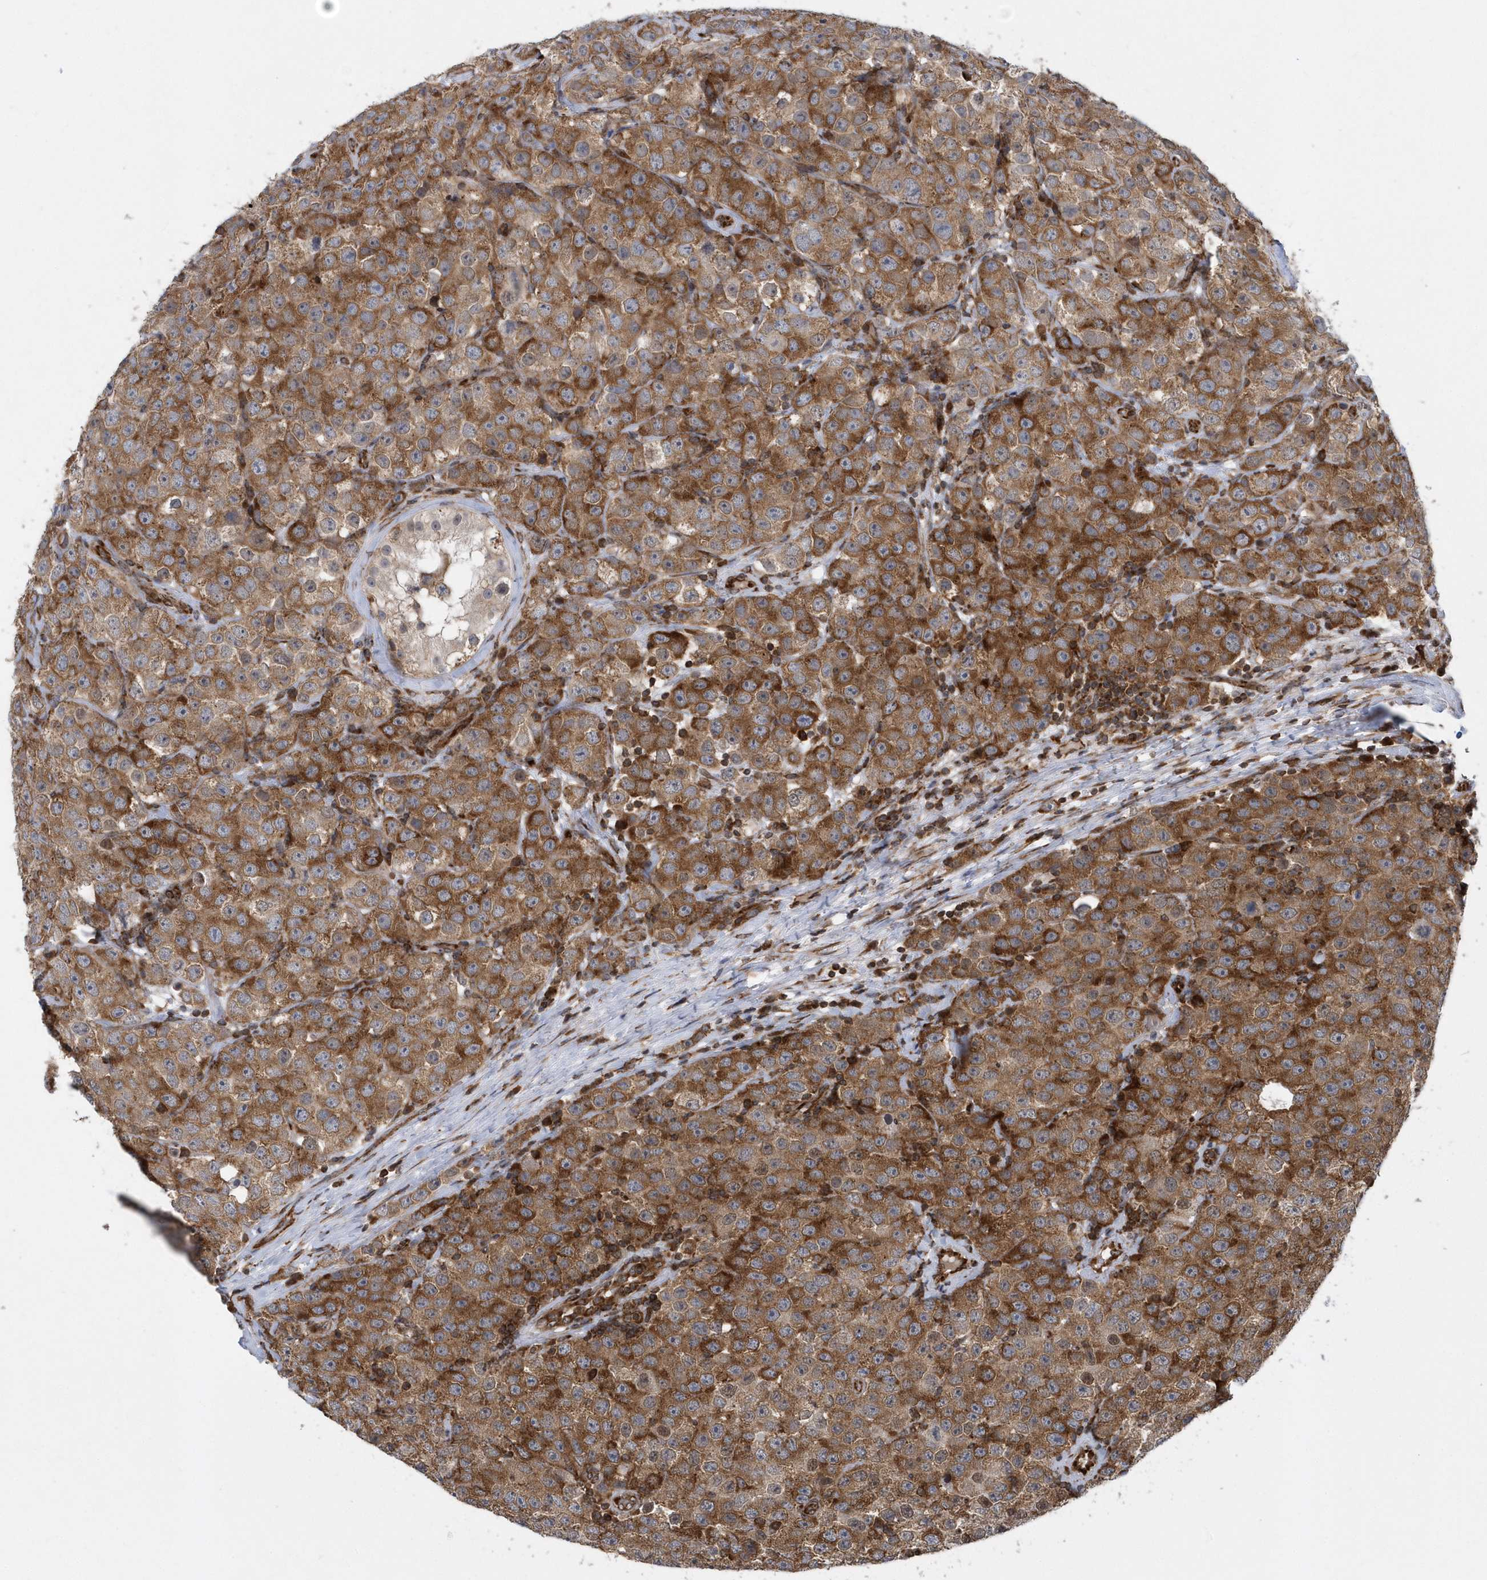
{"staining": {"intensity": "moderate", "quantity": ">75%", "location": "cytoplasmic/membranous,nuclear"}, "tissue": "testis cancer", "cell_type": "Tumor cells", "image_type": "cancer", "snomed": [{"axis": "morphology", "description": "Seminoma, NOS"}, {"axis": "topography", "description": "Testis"}], "caption": "Human testis seminoma stained for a protein (brown) reveals moderate cytoplasmic/membranous and nuclear positive expression in about >75% of tumor cells.", "gene": "PHF1", "patient": {"sex": "male", "age": 28}}